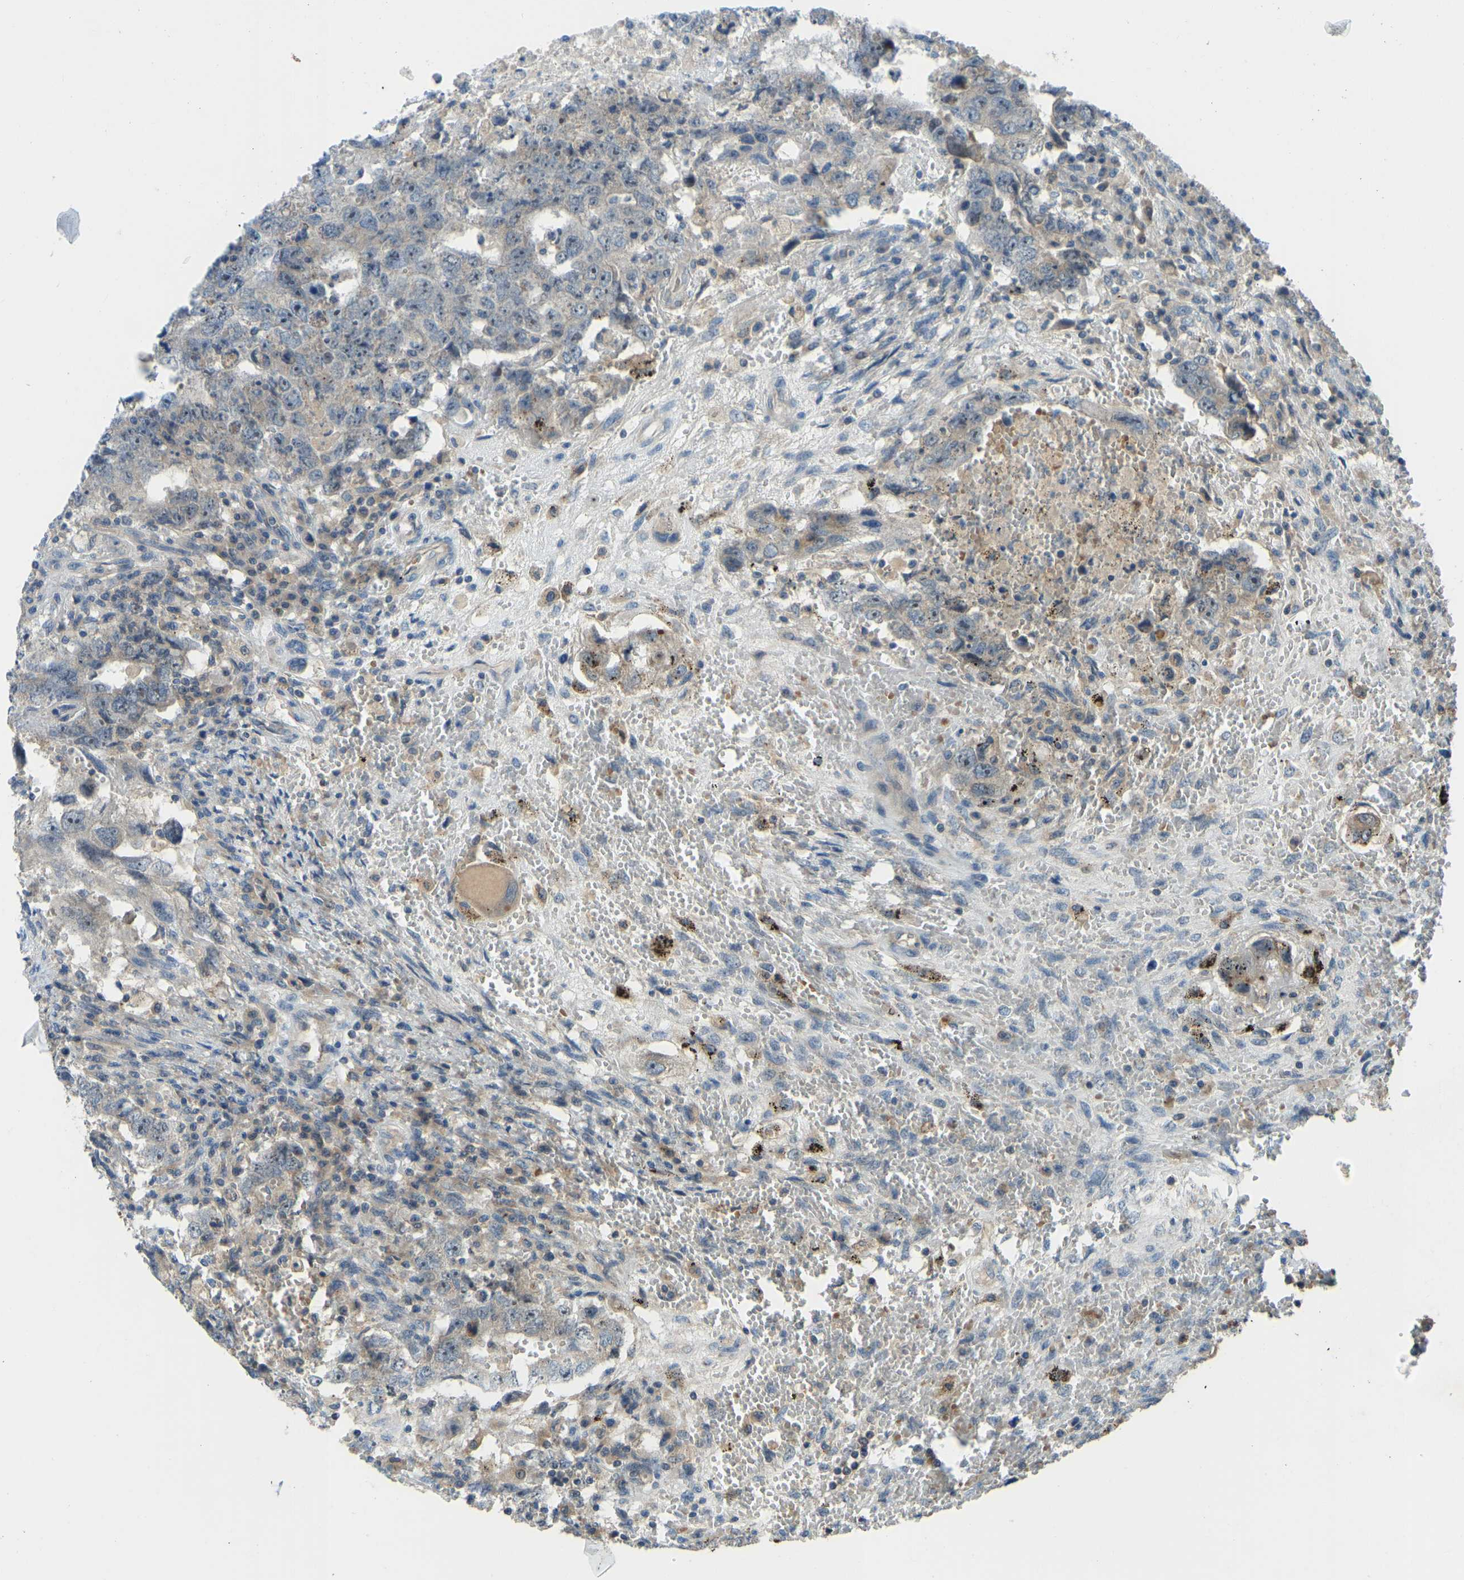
{"staining": {"intensity": "weak", "quantity": "<25%", "location": "cytoplasmic/membranous"}, "tissue": "testis cancer", "cell_type": "Tumor cells", "image_type": "cancer", "snomed": [{"axis": "morphology", "description": "Carcinoma, Embryonal, NOS"}, {"axis": "topography", "description": "Testis"}], "caption": "DAB immunohistochemical staining of human embryonal carcinoma (testis) exhibits no significant positivity in tumor cells.", "gene": "ZNF71", "patient": {"sex": "male", "age": 26}}